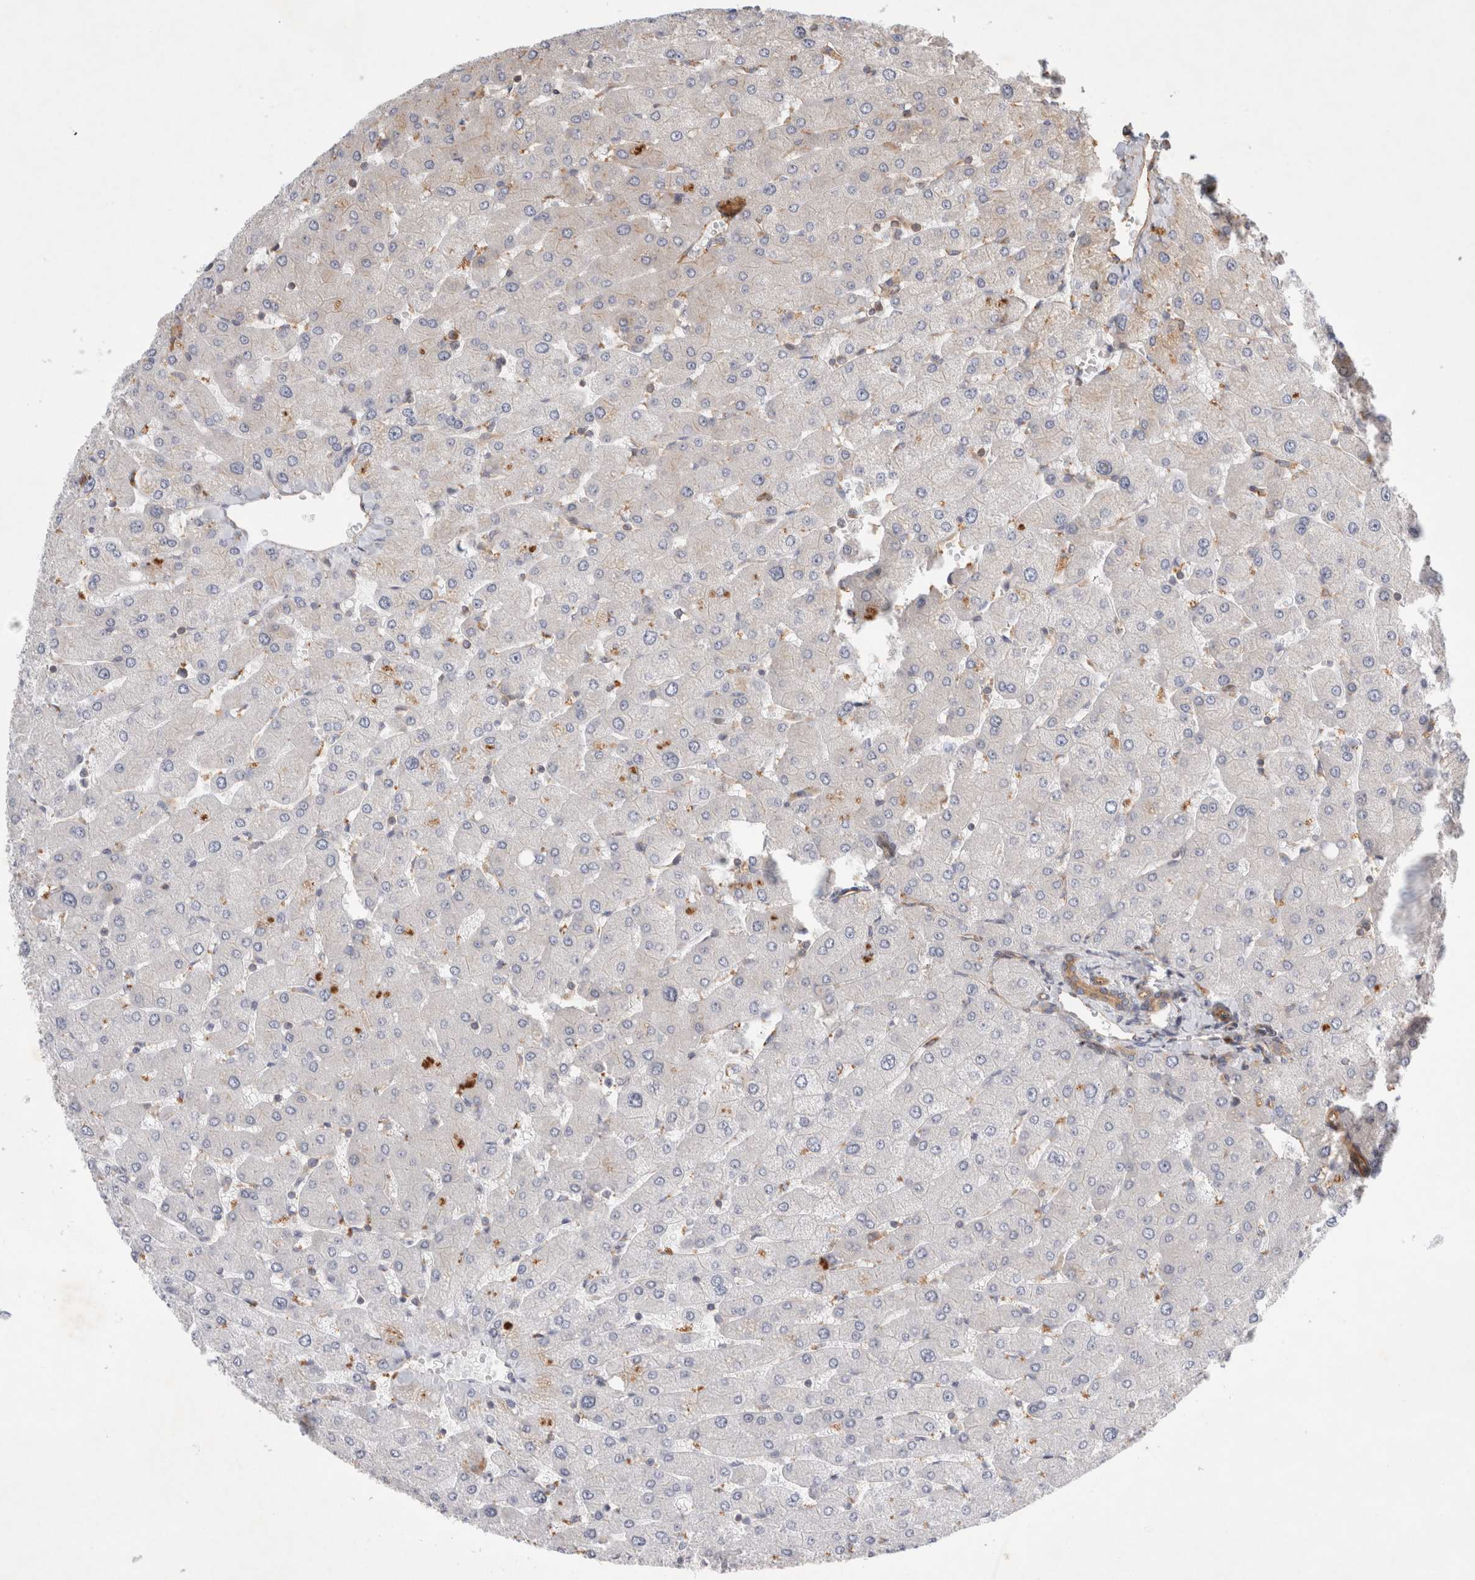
{"staining": {"intensity": "moderate", "quantity": "25%-75%", "location": "cytoplasmic/membranous"}, "tissue": "liver", "cell_type": "Cholangiocytes", "image_type": "normal", "snomed": [{"axis": "morphology", "description": "Normal tissue, NOS"}, {"axis": "topography", "description": "Liver"}], "caption": "Human liver stained with a protein marker reveals moderate staining in cholangiocytes.", "gene": "GPR150", "patient": {"sex": "male", "age": 55}}